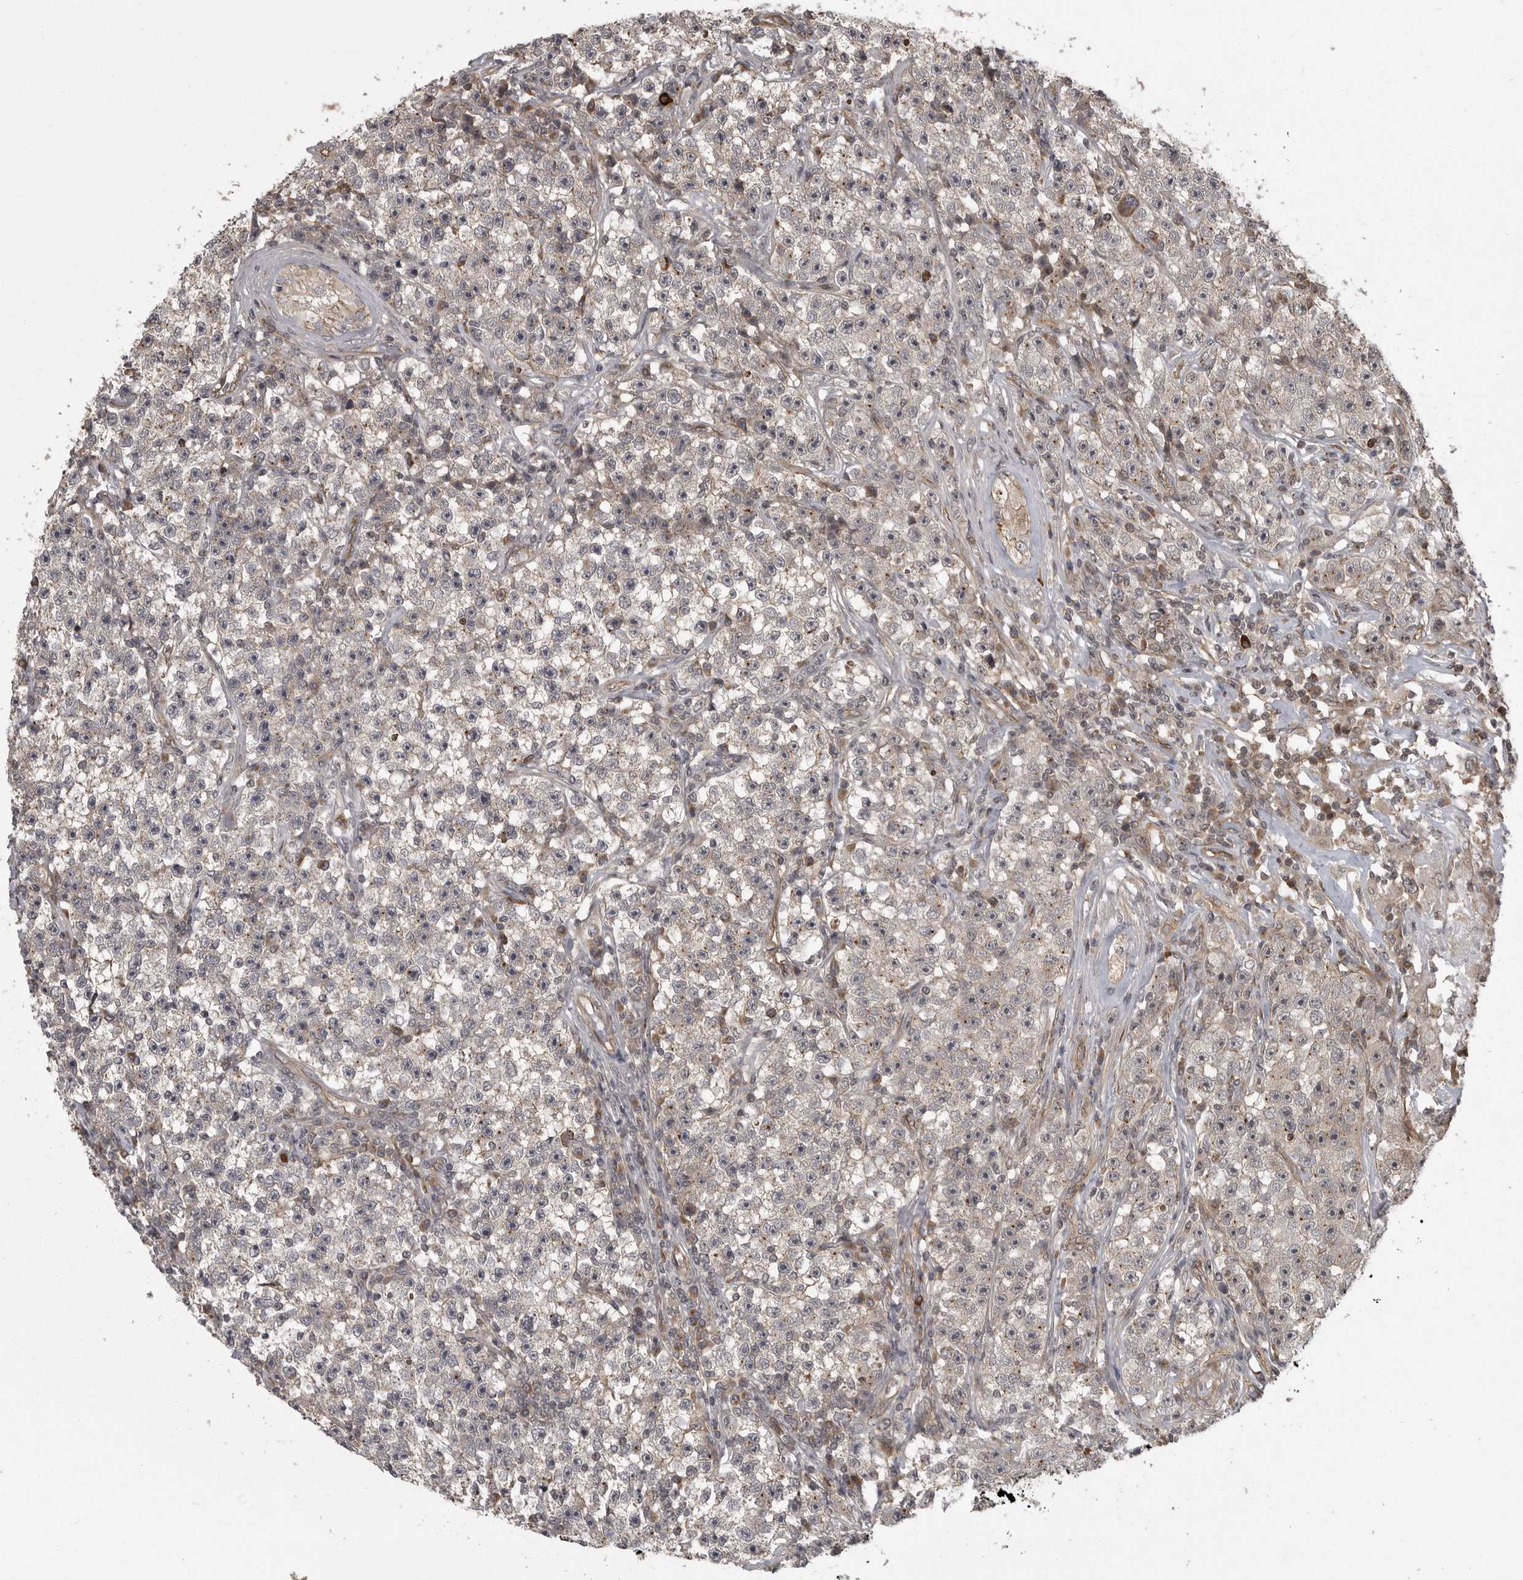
{"staining": {"intensity": "weak", "quantity": "<25%", "location": "cytoplasmic/membranous"}, "tissue": "testis cancer", "cell_type": "Tumor cells", "image_type": "cancer", "snomed": [{"axis": "morphology", "description": "Seminoma, NOS"}, {"axis": "topography", "description": "Testis"}], "caption": "Tumor cells show no significant positivity in testis cancer (seminoma). The staining was performed using DAB (3,3'-diaminobenzidine) to visualize the protein expression in brown, while the nuclei were stained in blue with hematoxylin (Magnification: 20x).", "gene": "DNAJC8", "patient": {"sex": "male", "age": 22}}